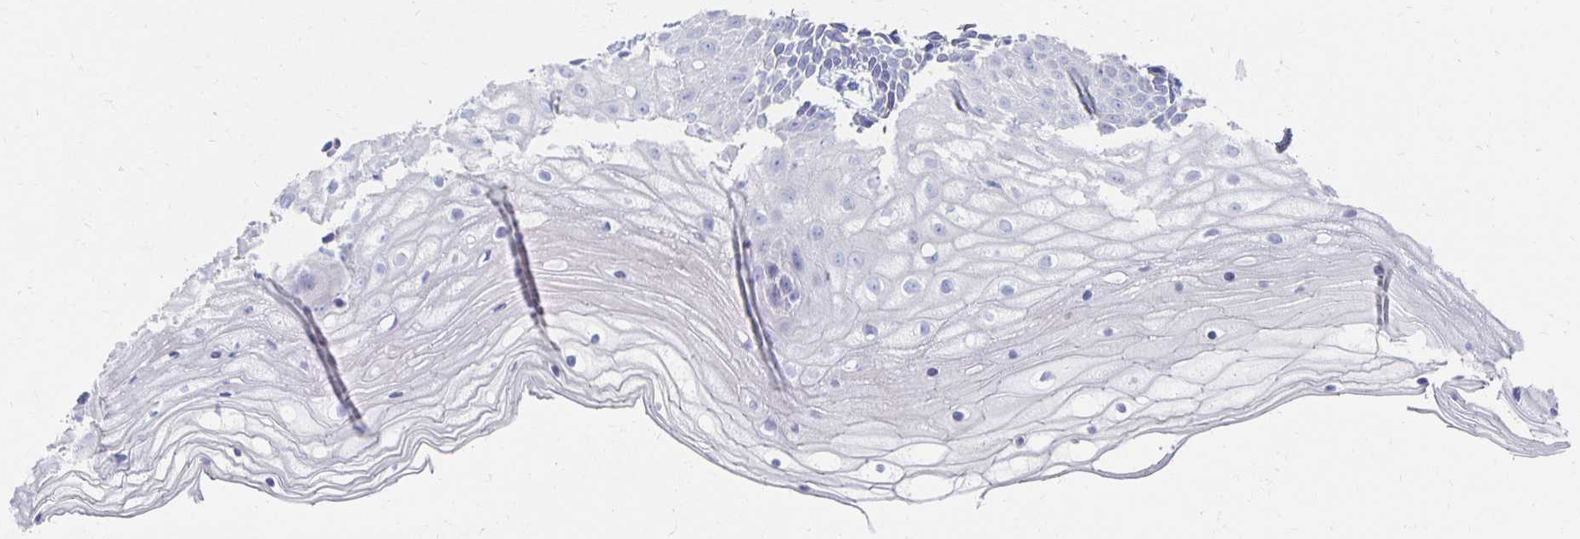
{"staining": {"intensity": "negative", "quantity": "none", "location": "none"}, "tissue": "cervix", "cell_type": "Glandular cells", "image_type": "normal", "snomed": [{"axis": "morphology", "description": "Normal tissue, NOS"}, {"axis": "topography", "description": "Cervix"}], "caption": "A histopathology image of cervix stained for a protein exhibits no brown staining in glandular cells.", "gene": "PRDM7", "patient": {"sex": "female", "age": 36}}